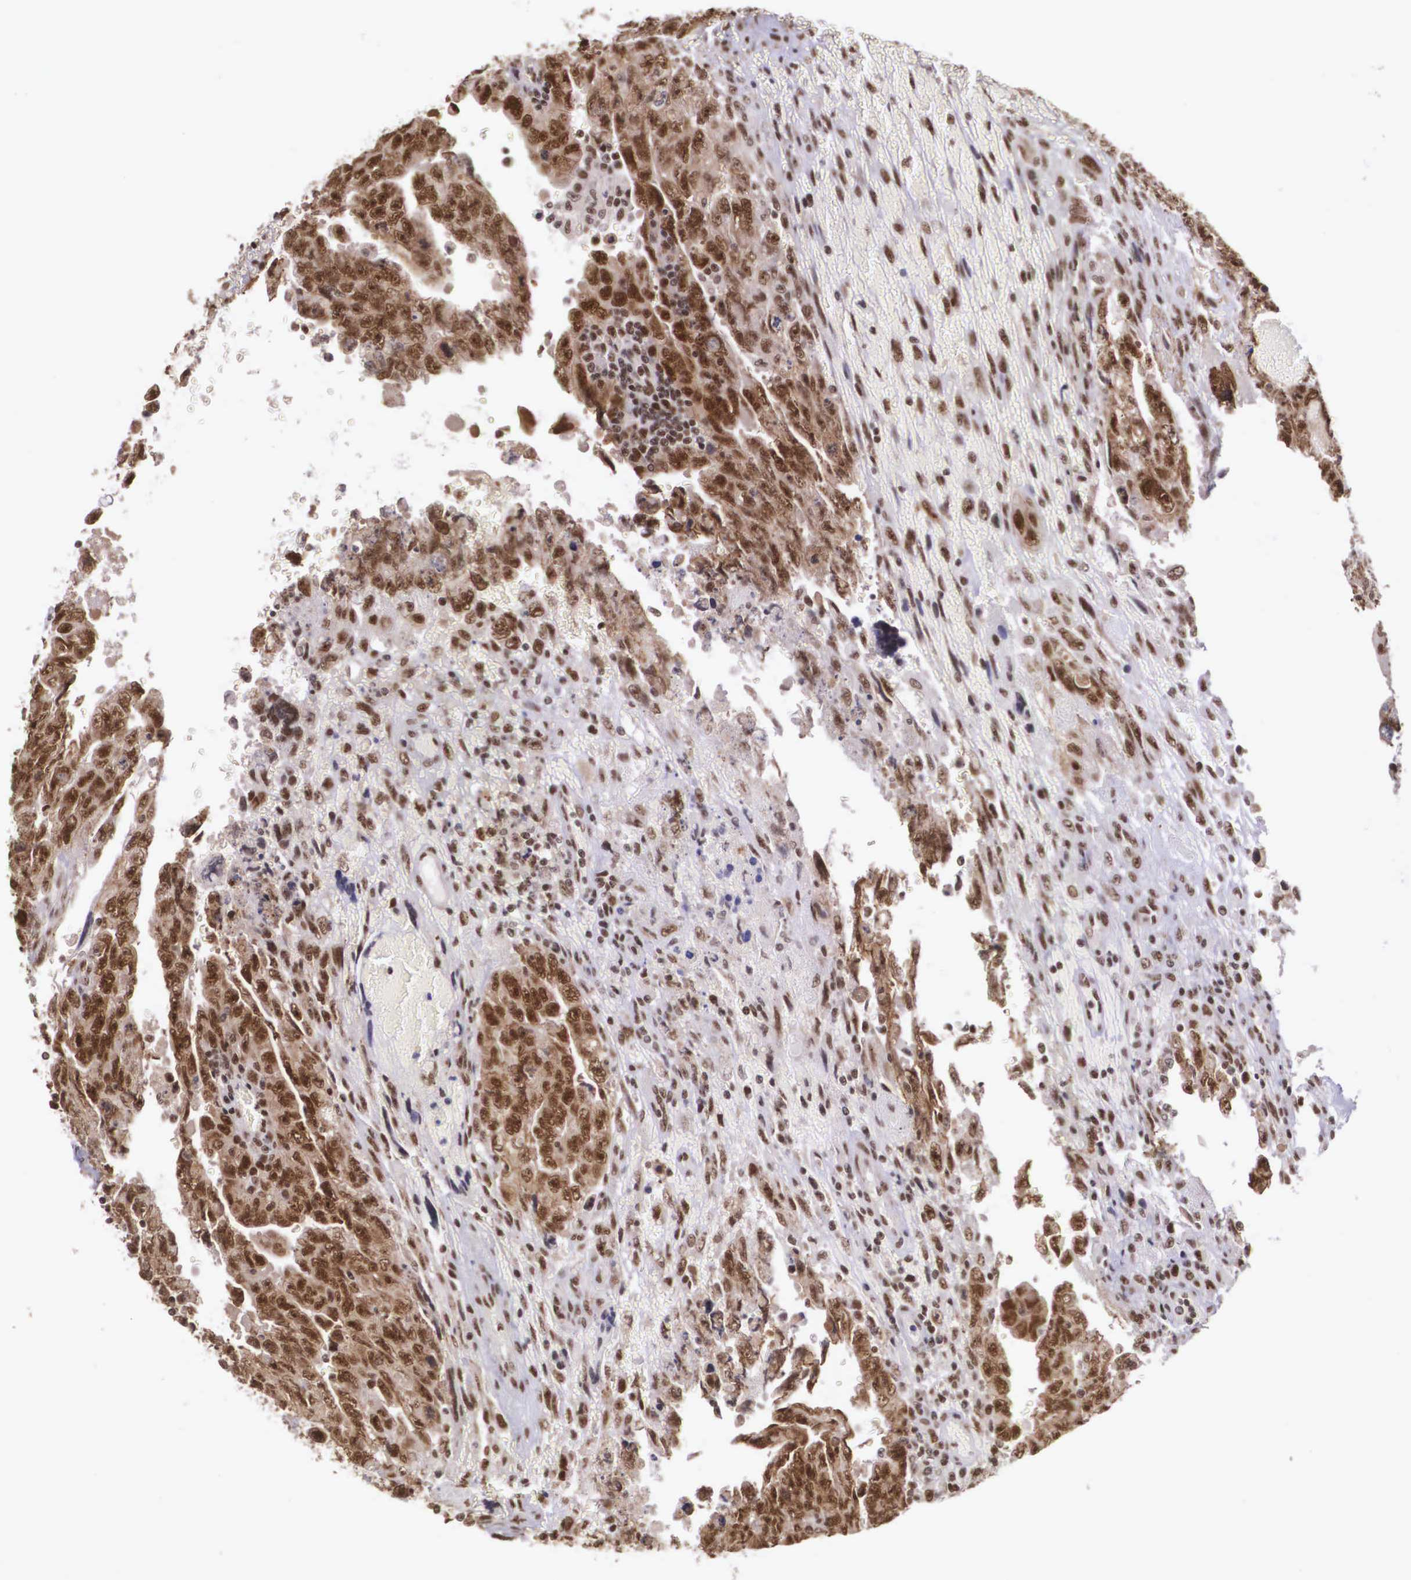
{"staining": {"intensity": "strong", "quantity": ">75%", "location": "cytoplasmic/membranous,nuclear"}, "tissue": "testis cancer", "cell_type": "Tumor cells", "image_type": "cancer", "snomed": [{"axis": "morphology", "description": "Carcinoma, Embryonal, NOS"}, {"axis": "topography", "description": "Testis"}], "caption": "IHC histopathology image of testis embryonal carcinoma stained for a protein (brown), which demonstrates high levels of strong cytoplasmic/membranous and nuclear positivity in about >75% of tumor cells.", "gene": "POLR2F", "patient": {"sex": "male", "age": 28}}